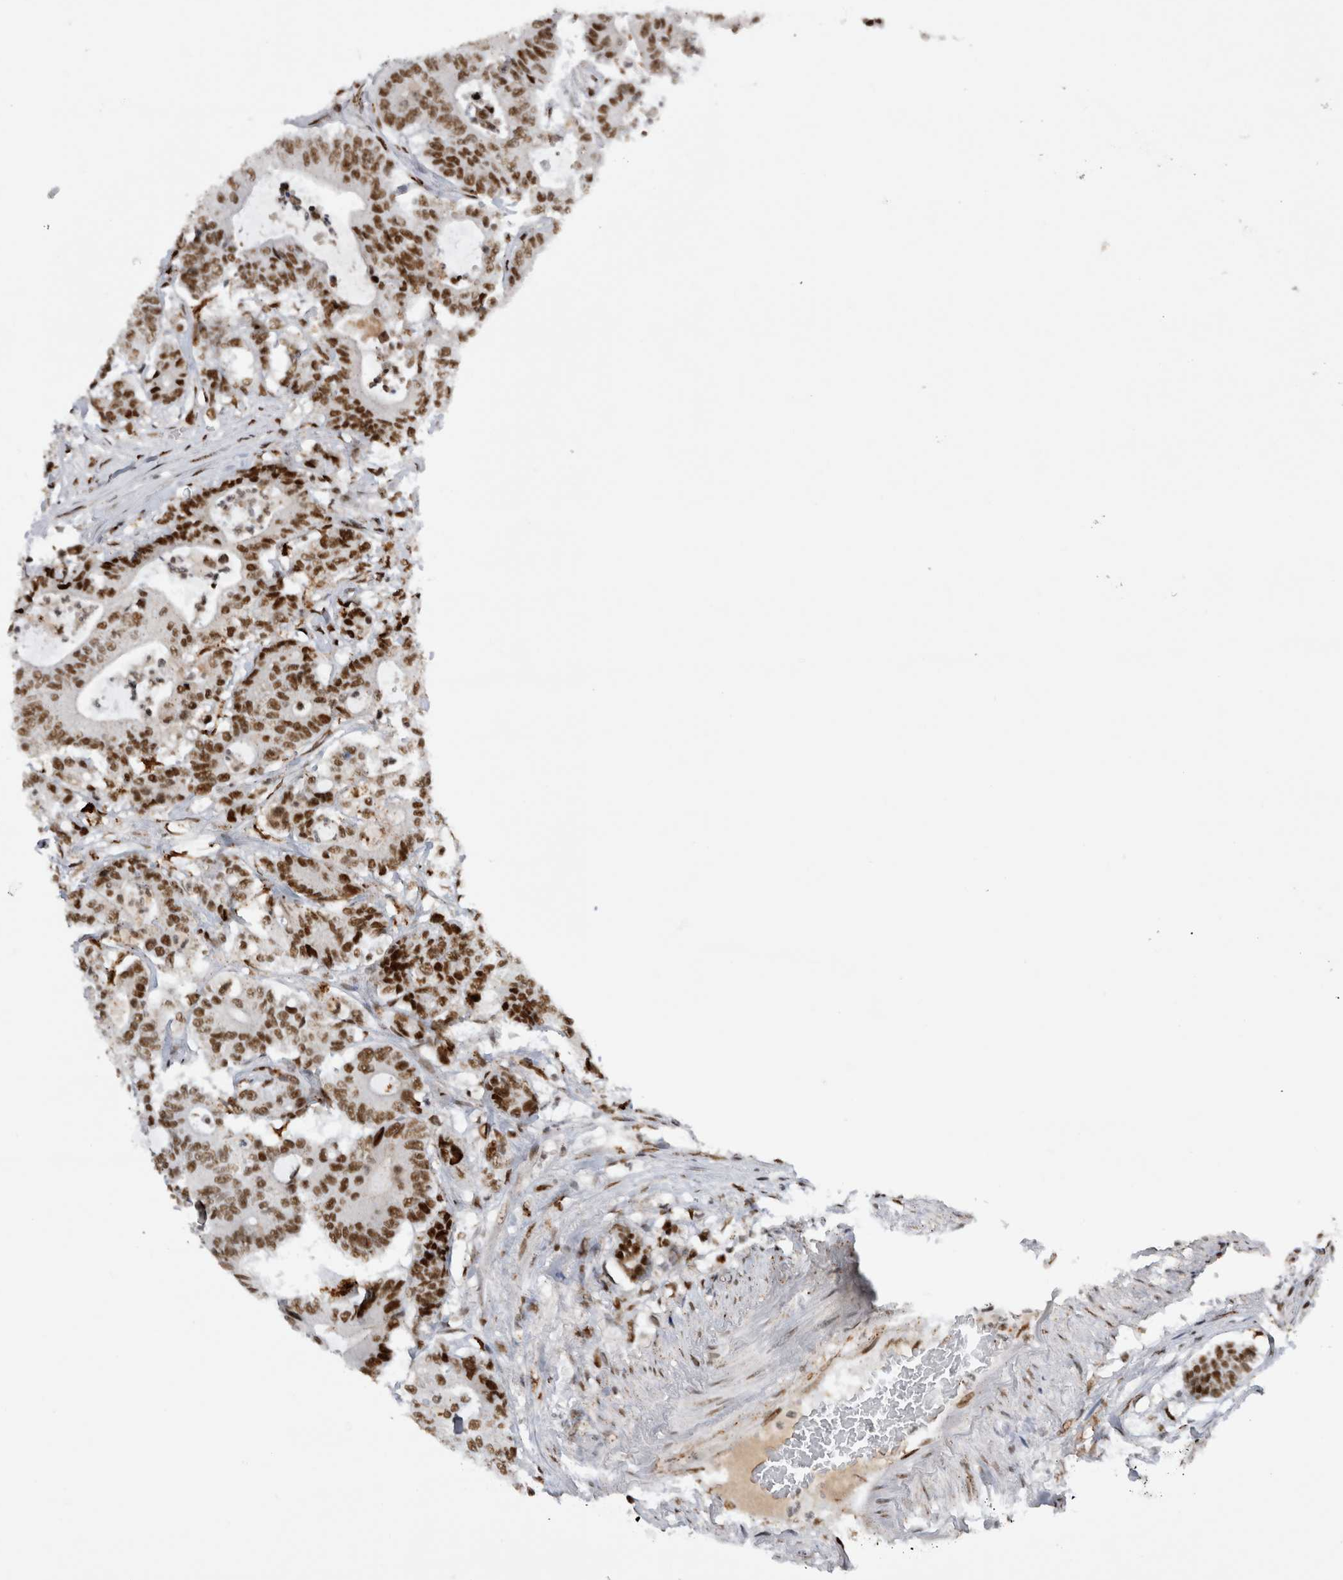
{"staining": {"intensity": "strong", "quantity": ">75%", "location": "nuclear"}, "tissue": "colorectal cancer", "cell_type": "Tumor cells", "image_type": "cancer", "snomed": [{"axis": "morphology", "description": "Adenocarcinoma, NOS"}, {"axis": "topography", "description": "Colon"}], "caption": "Human colorectal cancer (adenocarcinoma) stained with a protein marker demonstrates strong staining in tumor cells.", "gene": "EYA2", "patient": {"sex": "female", "age": 84}}